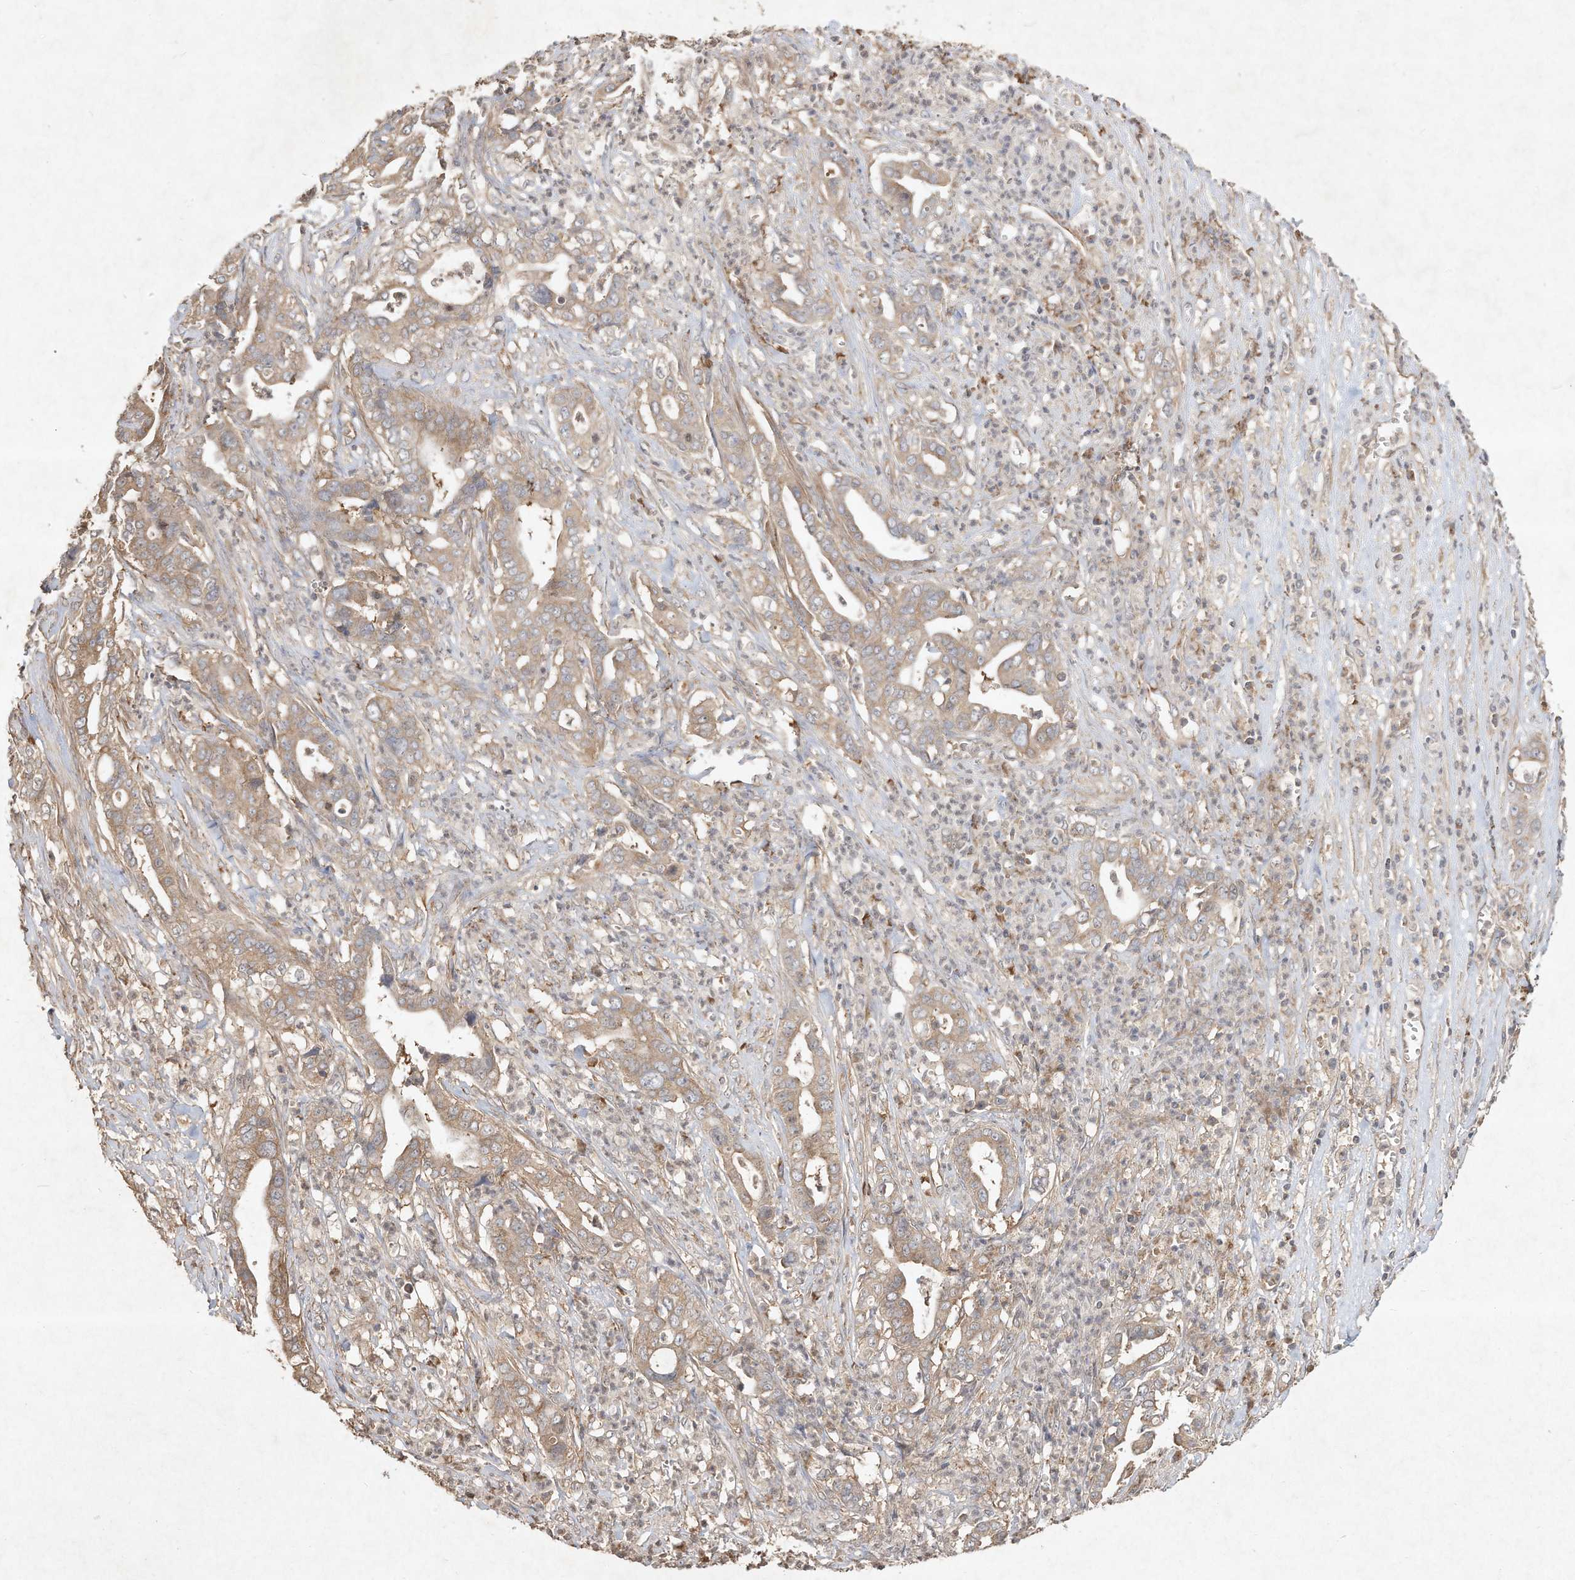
{"staining": {"intensity": "weak", "quantity": ">75%", "location": "cytoplasmic/membranous"}, "tissue": "liver cancer", "cell_type": "Tumor cells", "image_type": "cancer", "snomed": [{"axis": "morphology", "description": "Cholangiocarcinoma"}, {"axis": "topography", "description": "Liver"}], "caption": "Immunohistochemical staining of human liver cancer reveals low levels of weak cytoplasmic/membranous protein staining in approximately >75% of tumor cells. (DAB IHC, brown staining for protein, blue staining for nuclei).", "gene": "DYNC1I2", "patient": {"sex": "female", "age": 61}}